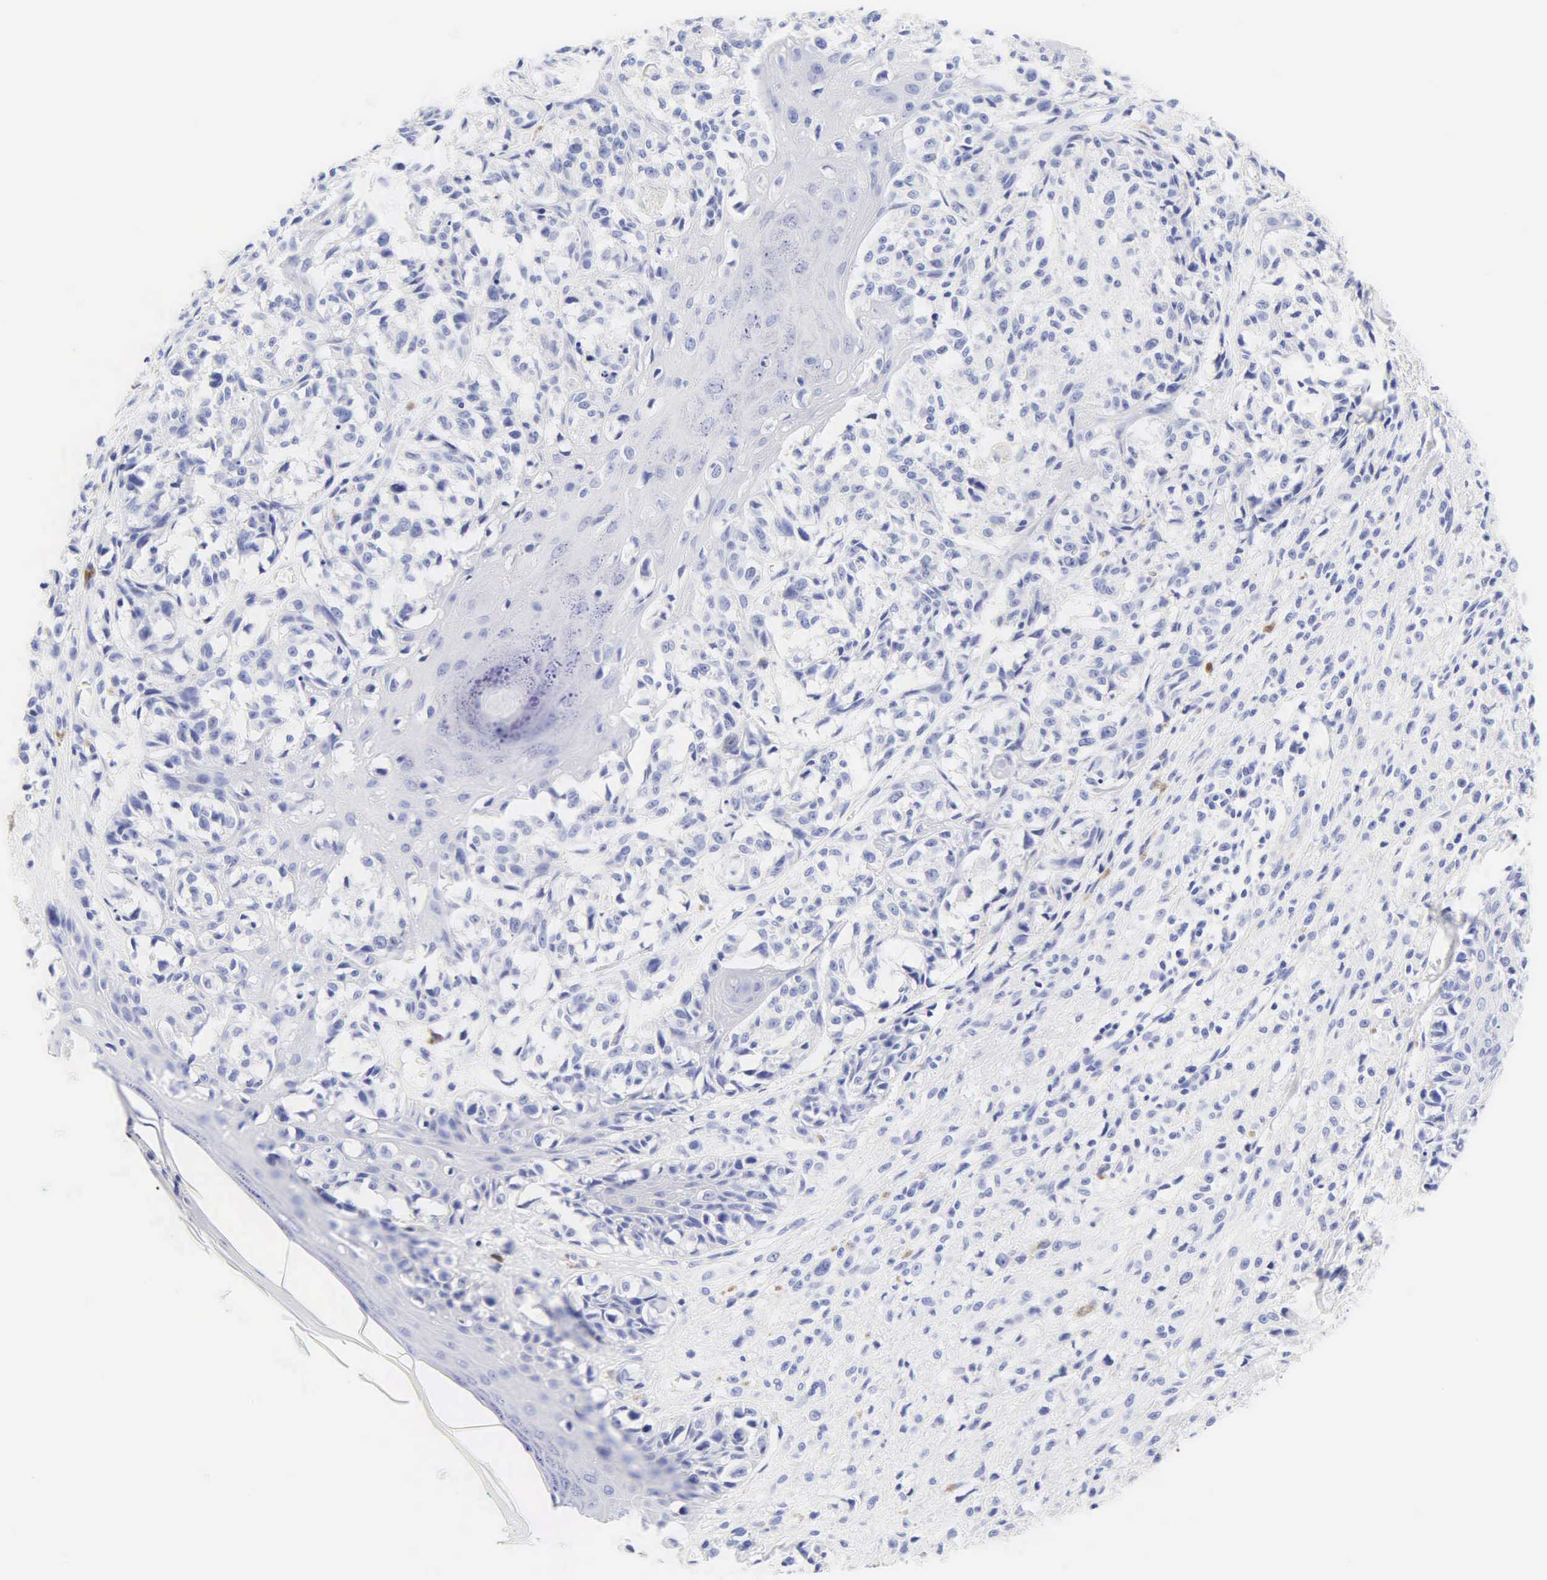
{"staining": {"intensity": "negative", "quantity": "none", "location": "none"}, "tissue": "melanoma", "cell_type": "Tumor cells", "image_type": "cancer", "snomed": [{"axis": "morphology", "description": "Malignant melanoma, NOS"}, {"axis": "topography", "description": "Skin"}], "caption": "DAB immunohistochemical staining of human malignant melanoma exhibits no significant expression in tumor cells. (Stains: DAB immunohistochemistry (IHC) with hematoxylin counter stain, Microscopy: brightfield microscopy at high magnification).", "gene": "DES", "patient": {"sex": "male", "age": 80}}